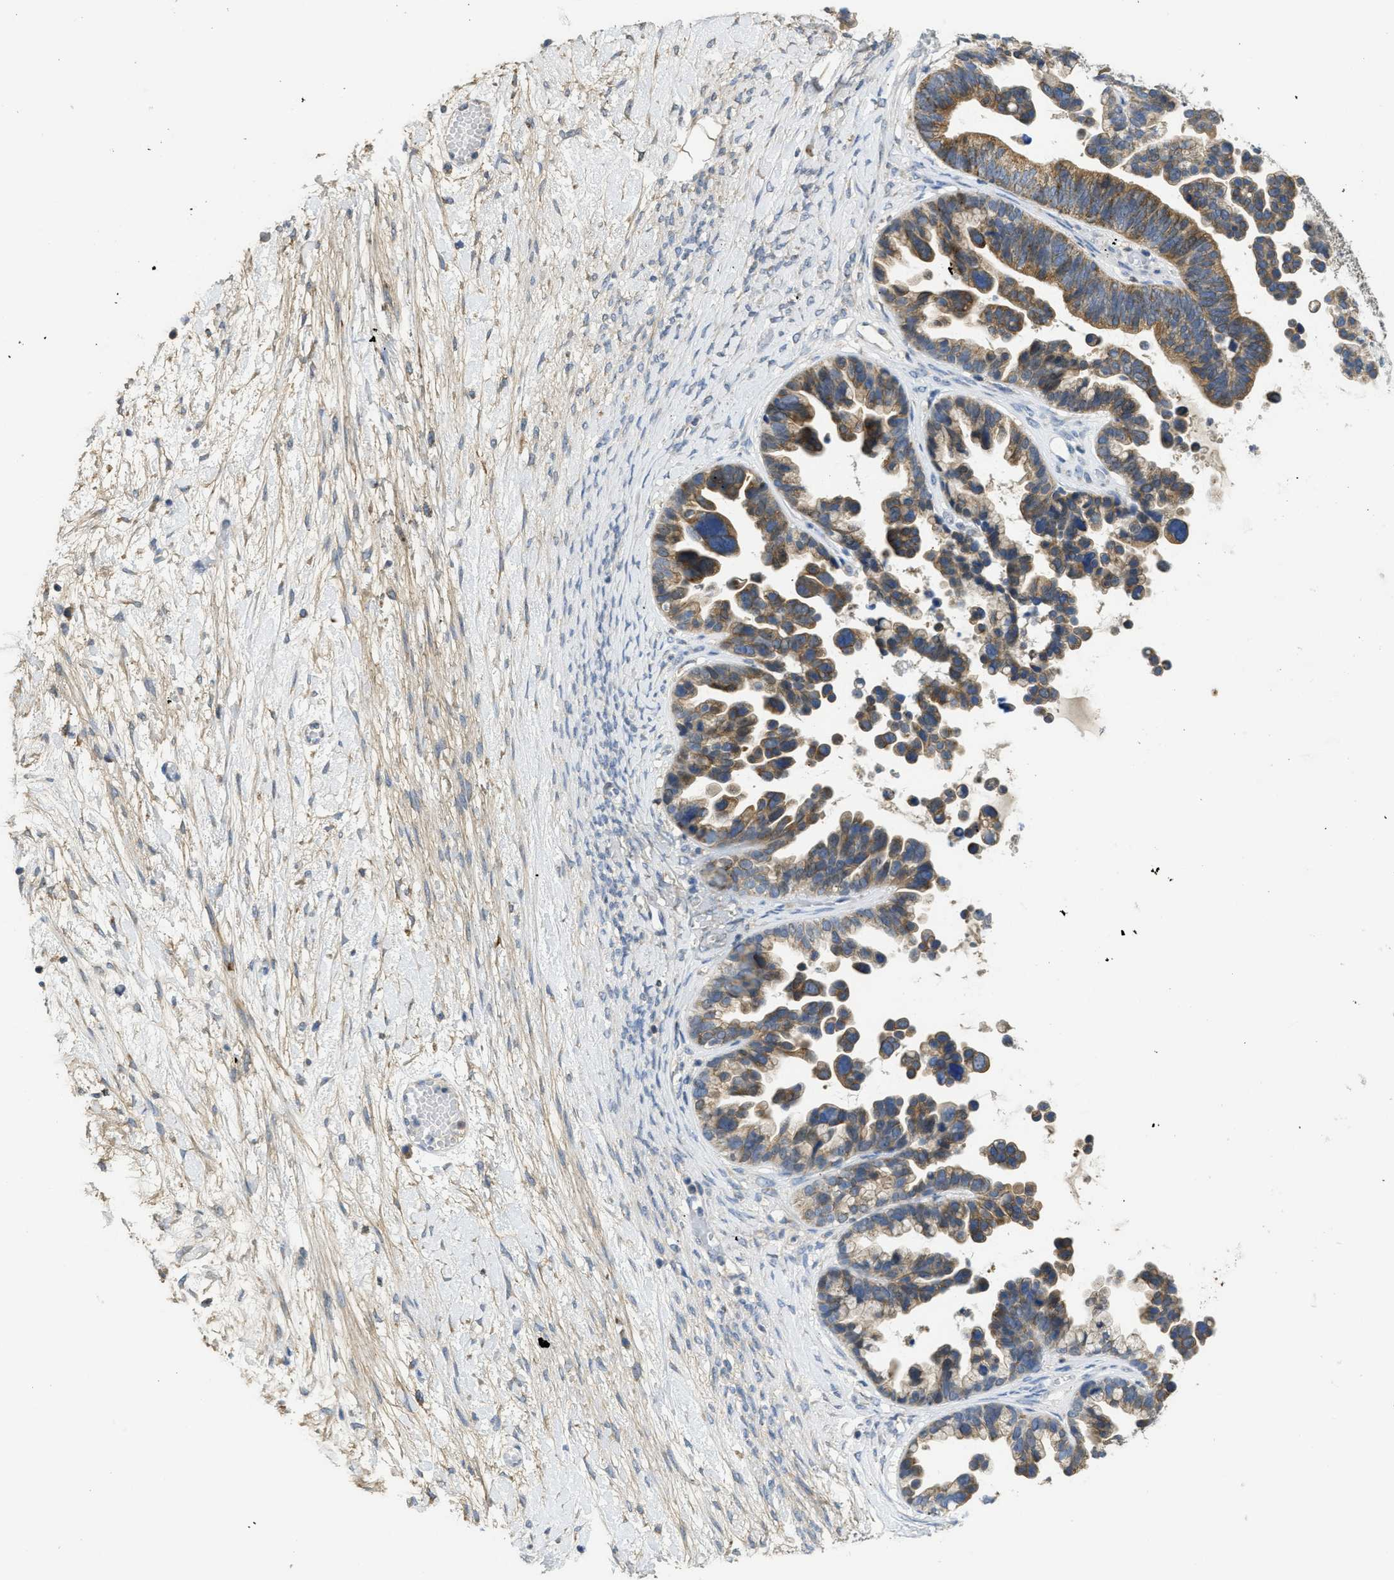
{"staining": {"intensity": "moderate", "quantity": ">75%", "location": "cytoplasmic/membranous"}, "tissue": "ovarian cancer", "cell_type": "Tumor cells", "image_type": "cancer", "snomed": [{"axis": "morphology", "description": "Cystadenocarcinoma, serous, NOS"}, {"axis": "topography", "description": "Ovary"}], "caption": "The immunohistochemical stain shows moderate cytoplasmic/membranous staining in tumor cells of ovarian cancer tissue.", "gene": "SFXN2", "patient": {"sex": "female", "age": 56}}